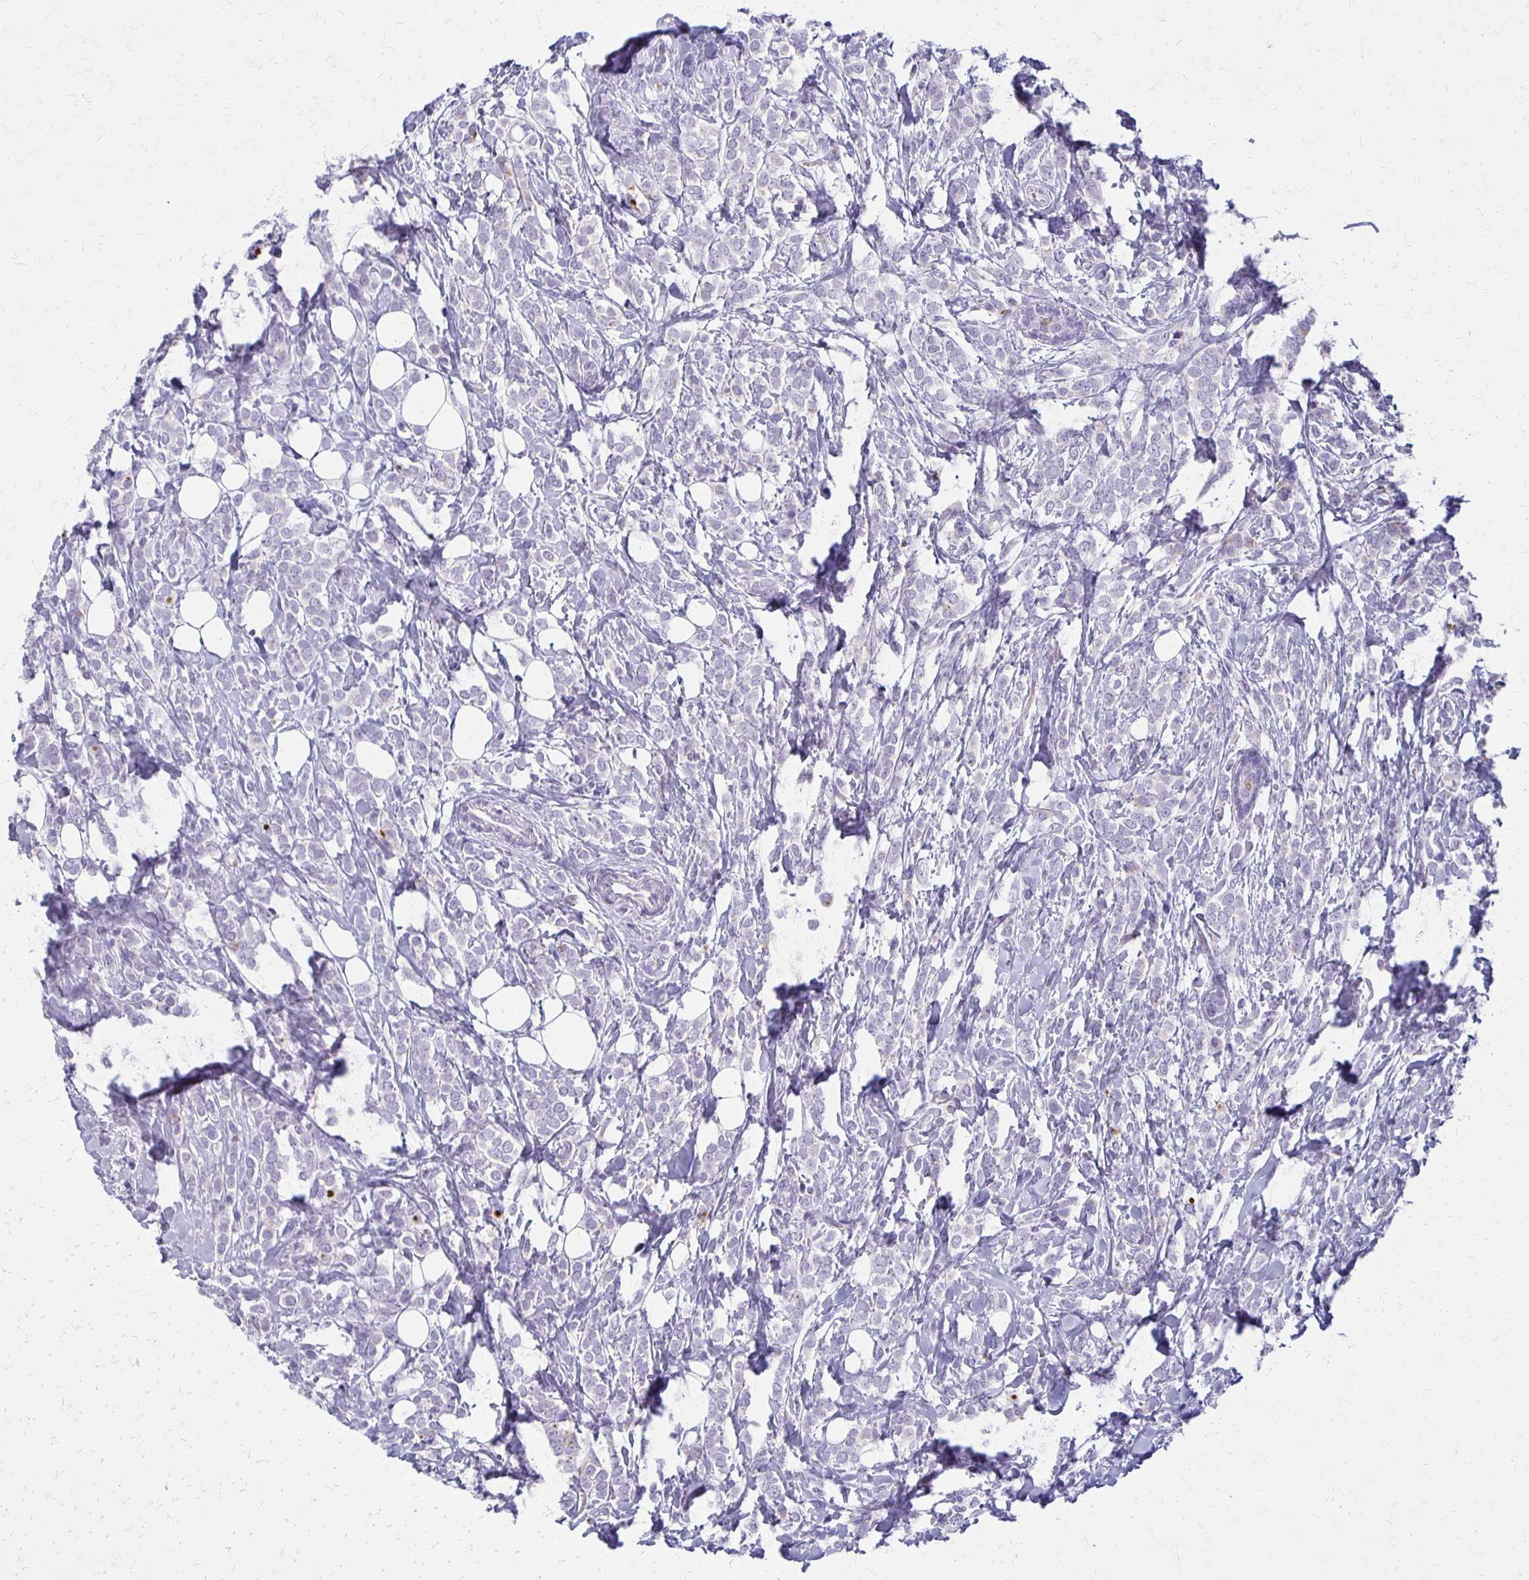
{"staining": {"intensity": "negative", "quantity": "none", "location": "none"}, "tissue": "breast cancer", "cell_type": "Tumor cells", "image_type": "cancer", "snomed": [{"axis": "morphology", "description": "Lobular carcinoma"}, {"axis": "topography", "description": "Breast"}], "caption": "Tumor cells show no significant positivity in breast cancer.", "gene": "BBS12", "patient": {"sex": "female", "age": 49}}